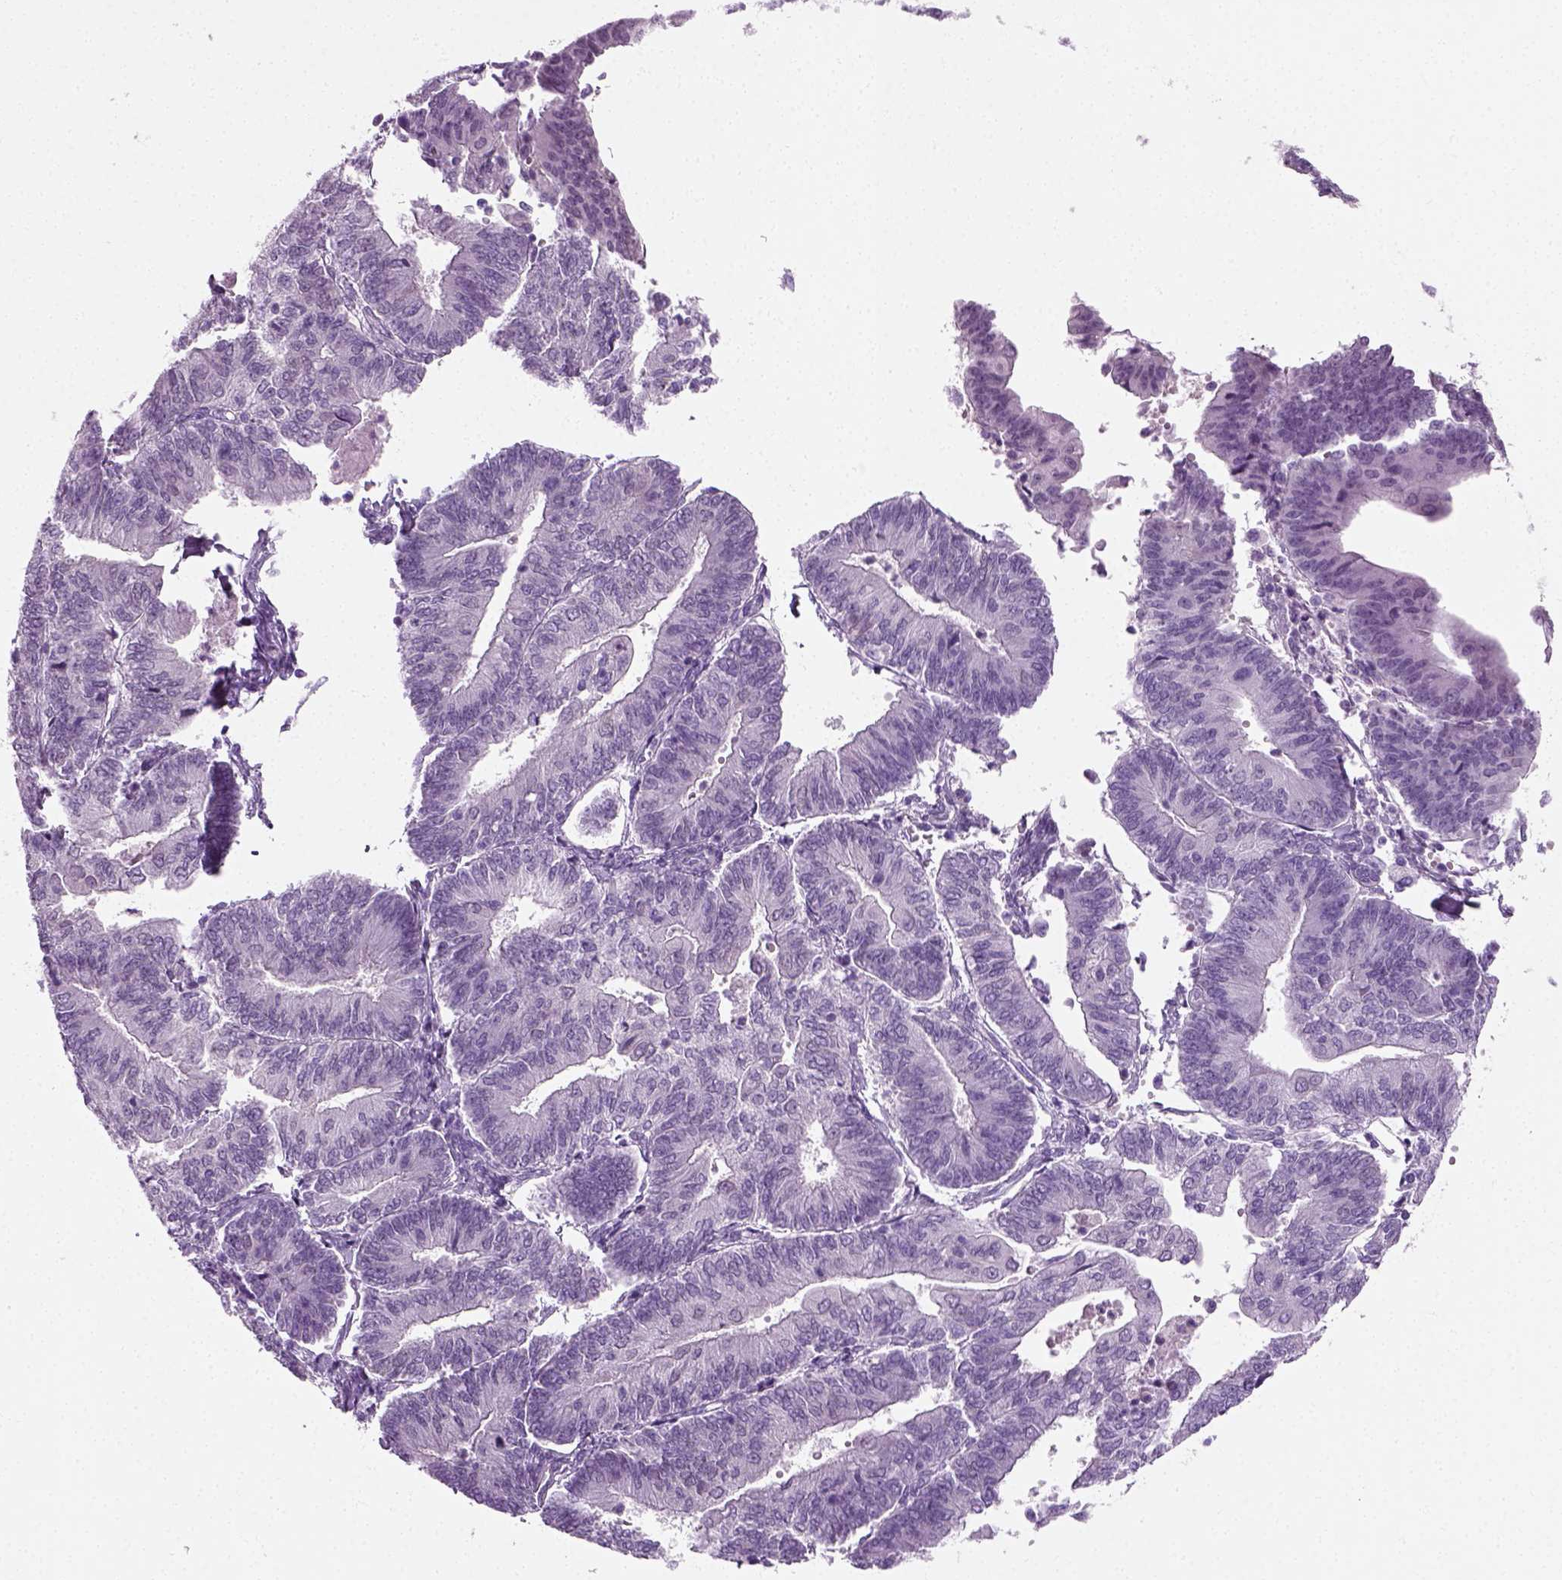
{"staining": {"intensity": "negative", "quantity": "none", "location": "none"}, "tissue": "endometrial cancer", "cell_type": "Tumor cells", "image_type": "cancer", "snomed": [{"axis": "morphology", "description": "Adenocarcinoma, NOS"}, {"axis": "topography", "description": "Endometrium"}], "caption": "DAB immunohistochemical staining of endometrial cancer (adenocarcinoma) demonstrates no significant positivity in tumor cells. Brightfield microscopy of immunohistochemistry (IHC) stained with DAB (3,3'-diaminobenzidine) (brown) and hematoxylin (blue), captured at high magnification.", "gene": "SPATA31E1", "patient": {"sex": "female", "age": 65}}